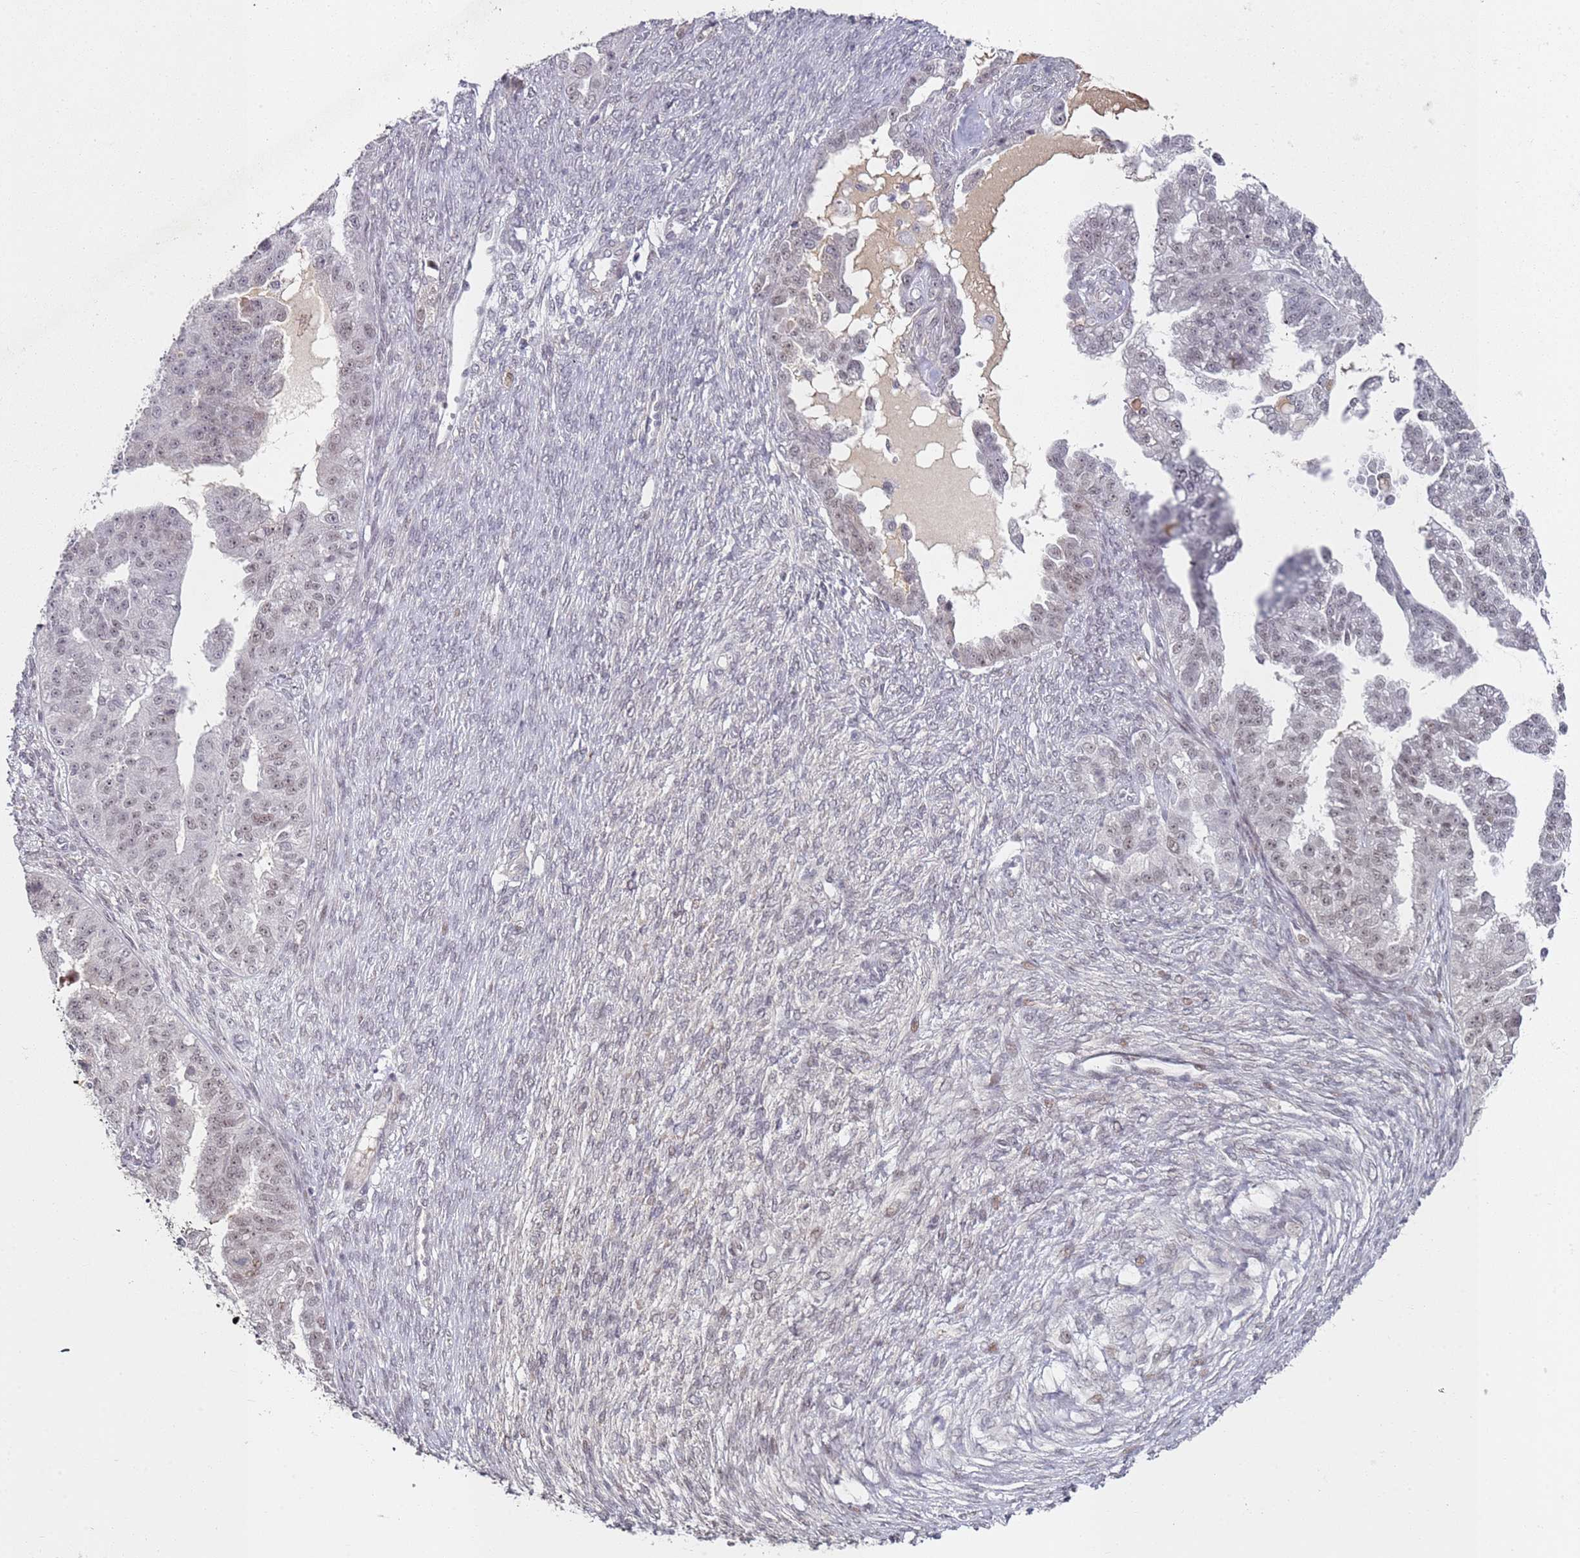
{"staining": {"intensity": "weak", "quantity": "25%-75%", "location": "nuclear"}, "tissue": "ovarian cancer", "cell_type": "Tumor cells", "image_type": "cancer", "snomed": [{"axis": "morphology", "description": "Cystadenocarcinoma, serous, NOS"}, {"axis": "topography", "description": "Ovary"}], "caption": "Ovarian cancer tissue exhibits weak nuclear expression in about 25%-75% of tumor cells", "gene": "ATF6B", "patient": {"sex": "female", "age": 58}}